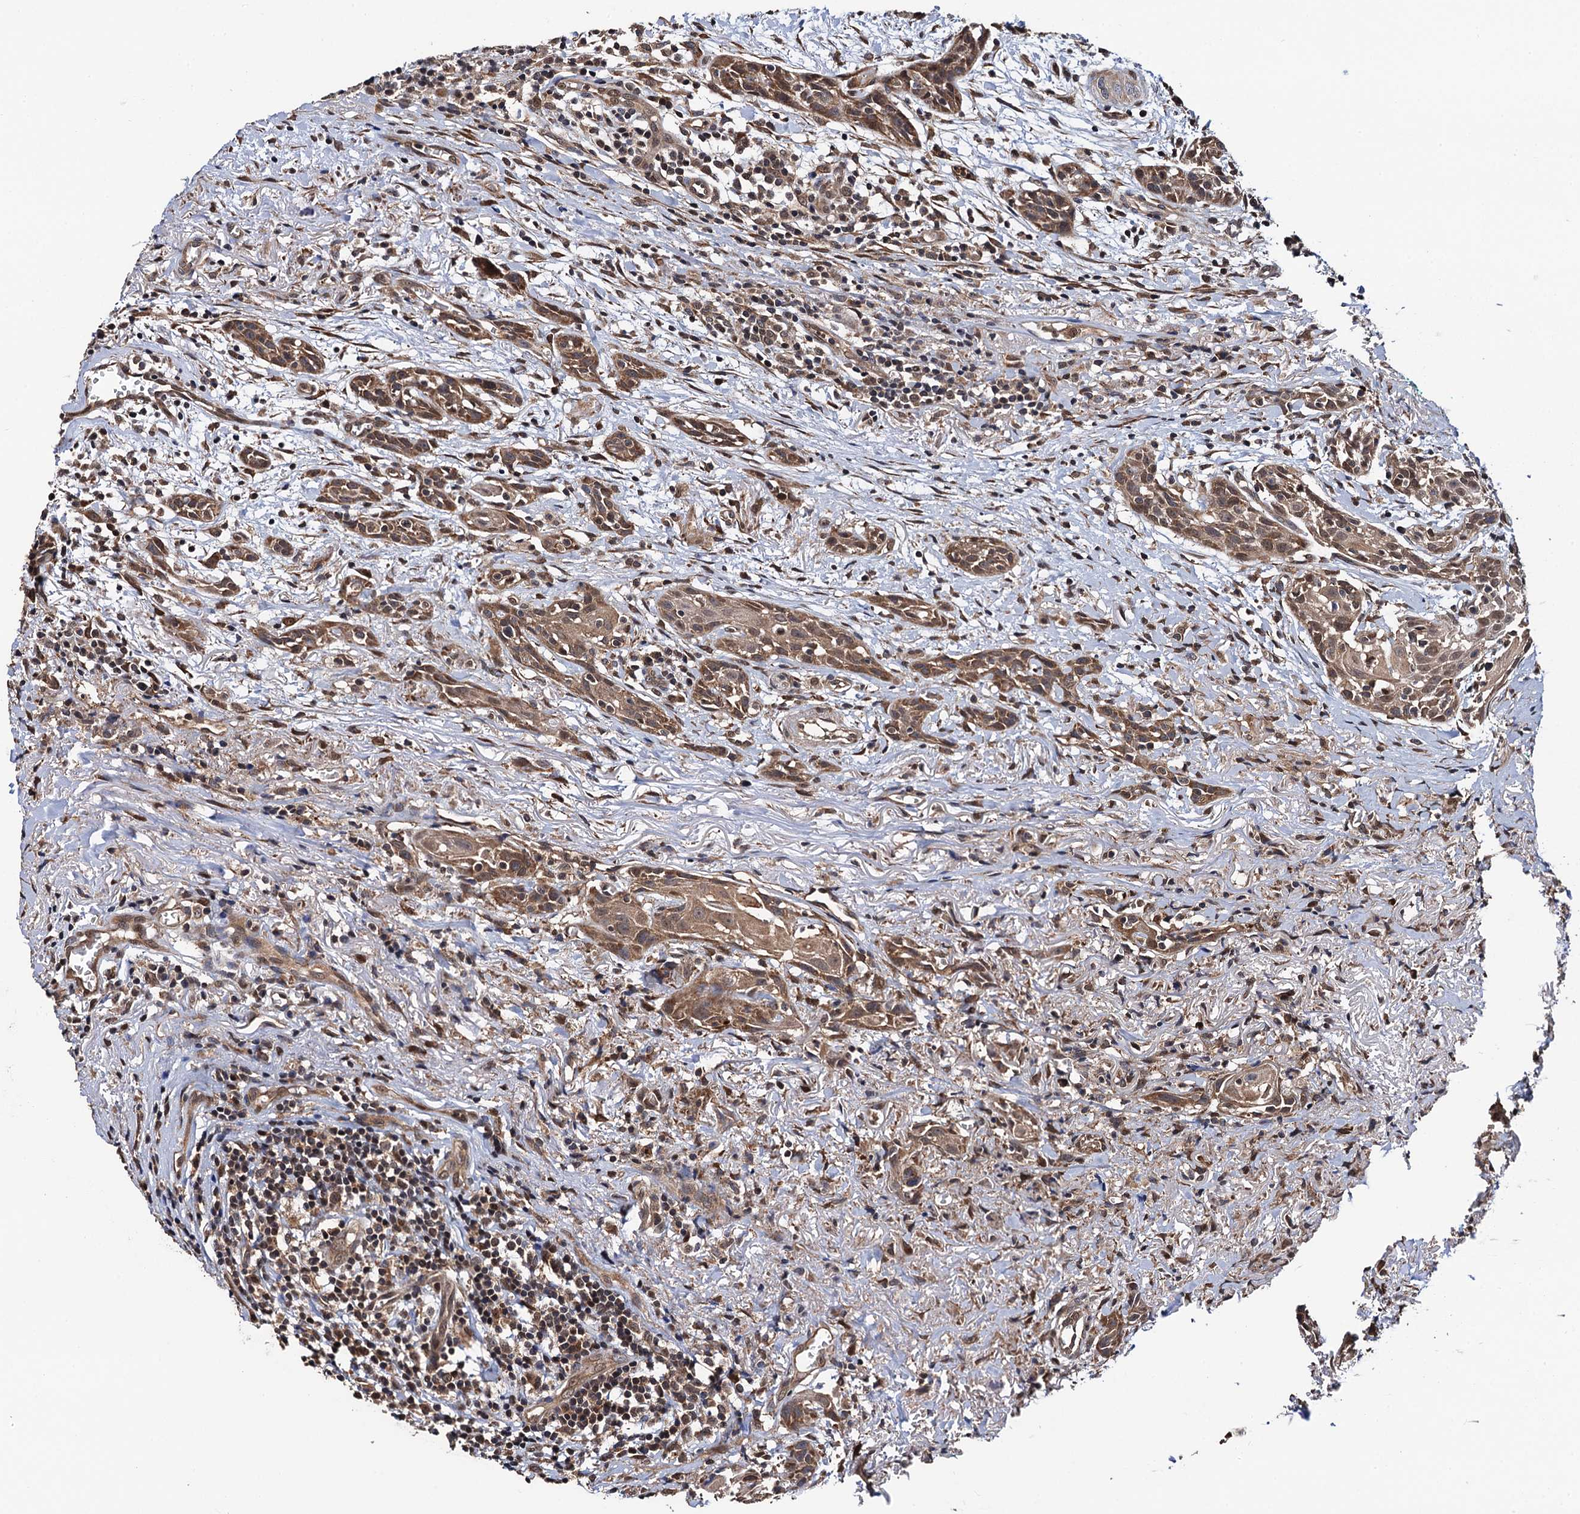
{"staining": {"intensity": "moderate", "quantity": ">75%", "location": "cytoplasmic/membranous"}, "tissue": "head and neck cancer", "cell_type": "Tumor cells", "image_type": "cancer", "snomed": [{"axis": "morphology", "description": "Squamous cell carcinoma, NOS"}, {"axis": "topography", "description": "Oral tissue"}, {"axis": "topography", "description": "Head-Neck"}], "caption": "Immunohistochemistry (IHC) histopathology image of neoplastic tissue: head and neck cancer stained using immunohistochemistry (IHC) exhibits medium levels of moderate protein expression localized specifically in the cytoplasmic/membranous of tumor cells, appearing as a cytoplasmic/membranous brown color.", "gene": "MIER2", "patient": {"sex": "female", "age": 50}}